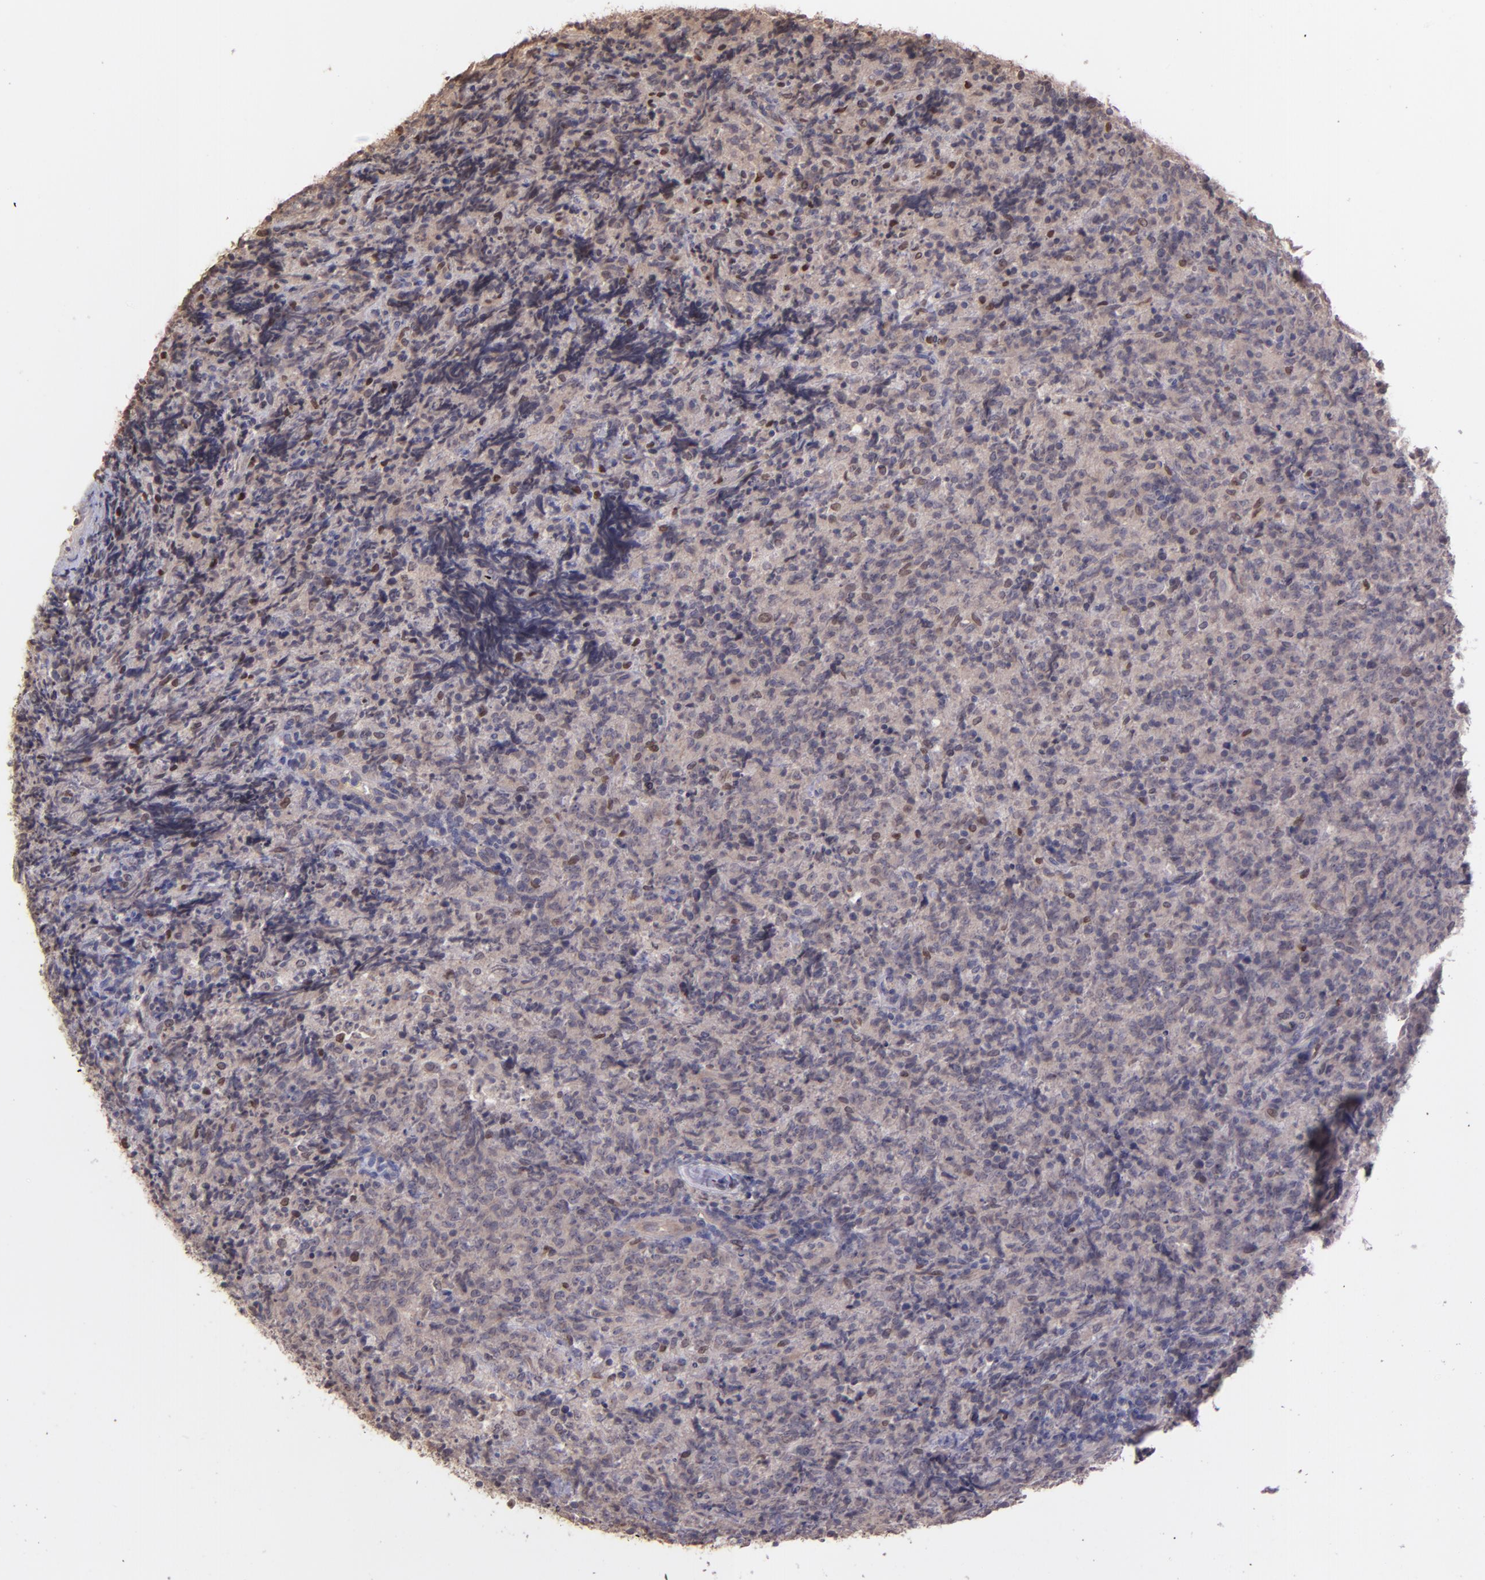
{"staining": {"intensity": "weak", "quantity": "<25%", "location": "cytoplasmic/membranous"}, "tissue": "lymphoma", "cell_type": "Tumor cells", "image_type": "cancer", "snomed": [{"axis": "morphology", "description": "Malignant lymphoma, non-Hodgkin's type, High grade"}, {"axis": "topography", "description": "Tonsil"}], "caption": "Immunohistochemistry (IHC) photomicrograph of neoplastic tissue: lymphoma stained with DAB exhibits no significant protein expression in tumor cells. Brightfield microscopy of IHC stained with DAB (brown) and hematoxylin (blue), captured at high magnification.", "gene": "NUP62CL", "patient": {"sex": "female", "age": 36}}